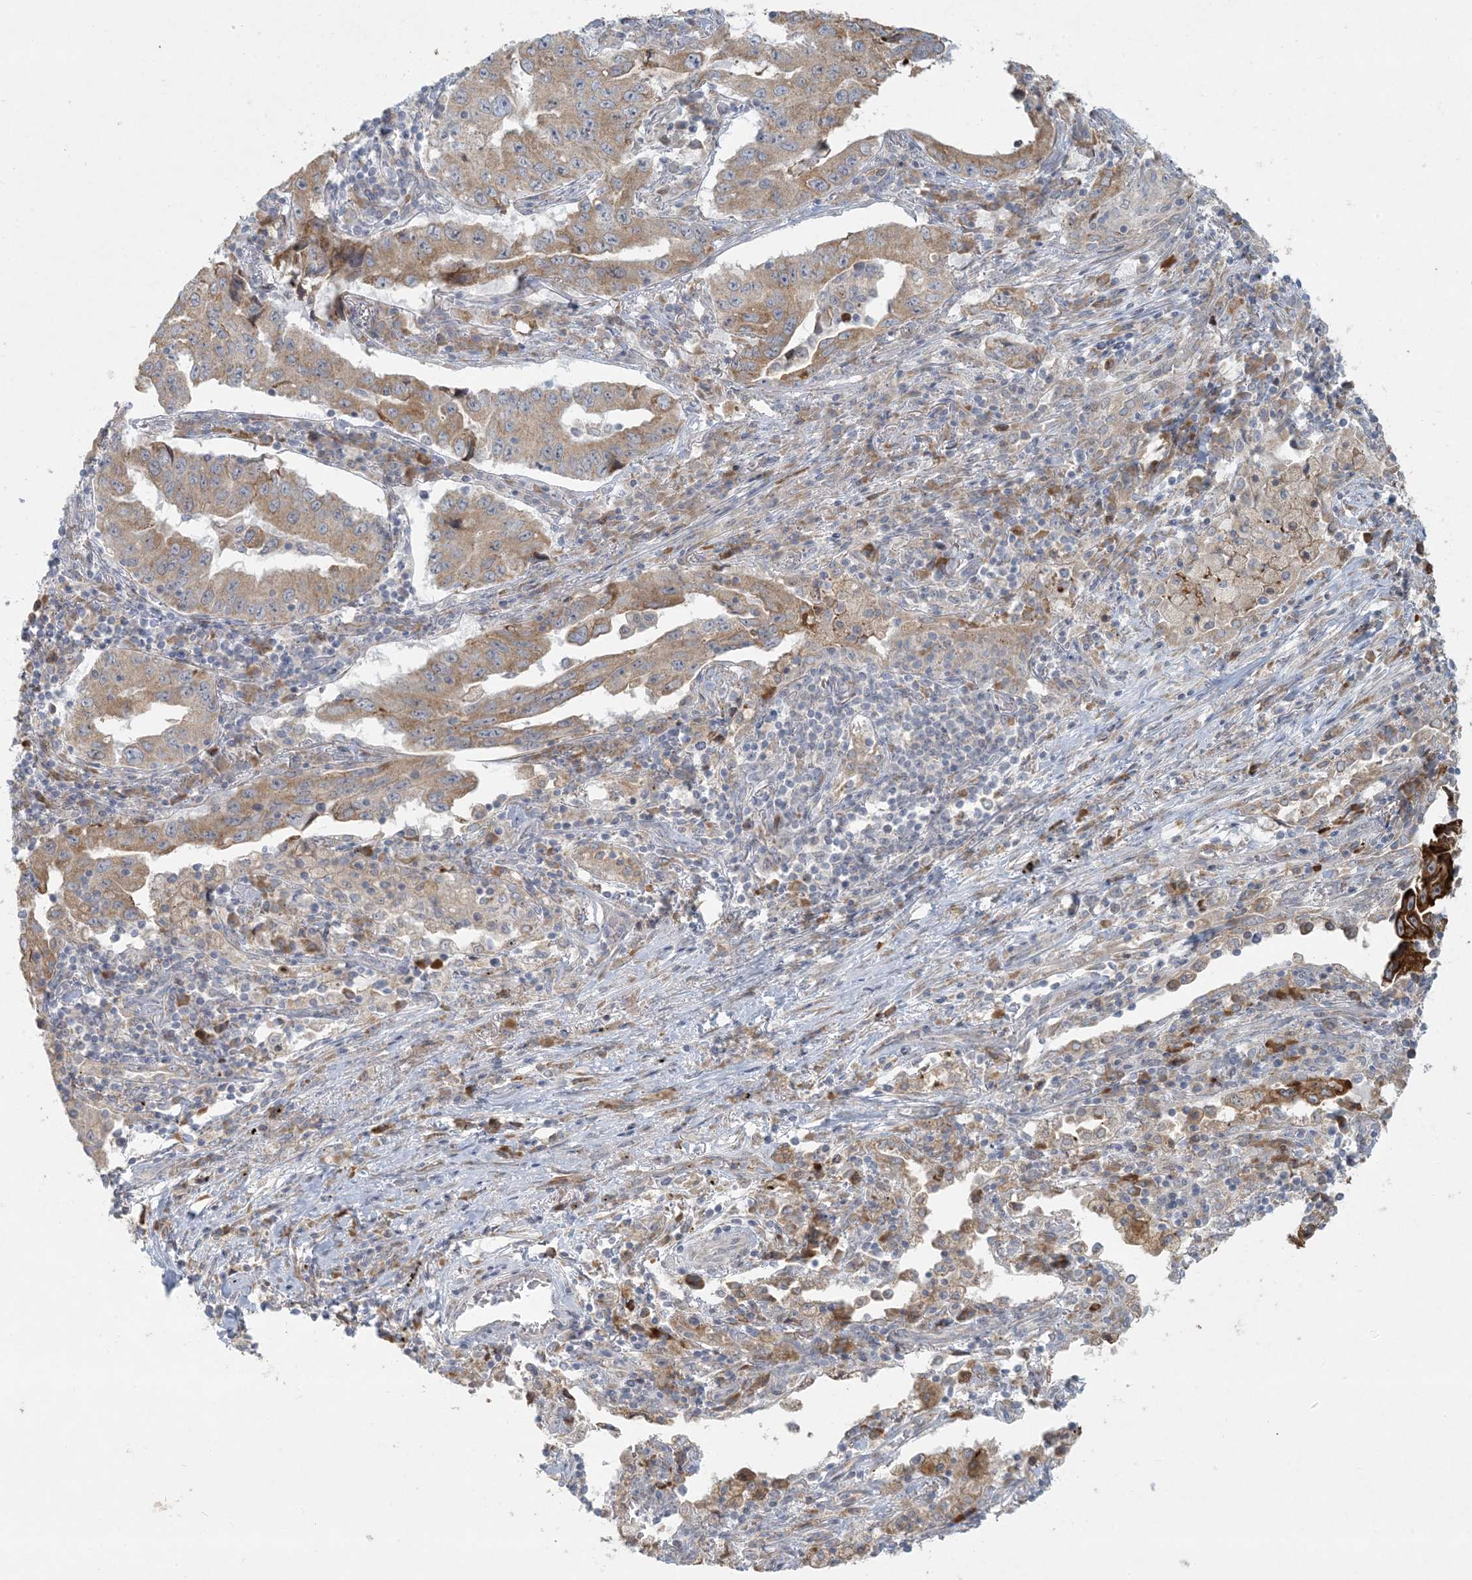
{"staining": {"intensity": "moderate", "quantity": ">75%", "location": "cytoplasmic/membranous"}, "tissue": "lung cancer", "cell_type": "Tumor cells", "image_type": "cancer", "snomed": [{"axis": "morphology", "description": "Adenocarcinoma, NOS"}, {"axis": "topography", "description": "Lung"}], "caption": "This histopathology image displays immunohistochemistry staining of lung adenocarcinoma, with medium moderate cytoplasmic/membranous expression in about >75% of tumor cells.", "gene": "HACL1", "patient": {"sex": "female", "age": 51}}